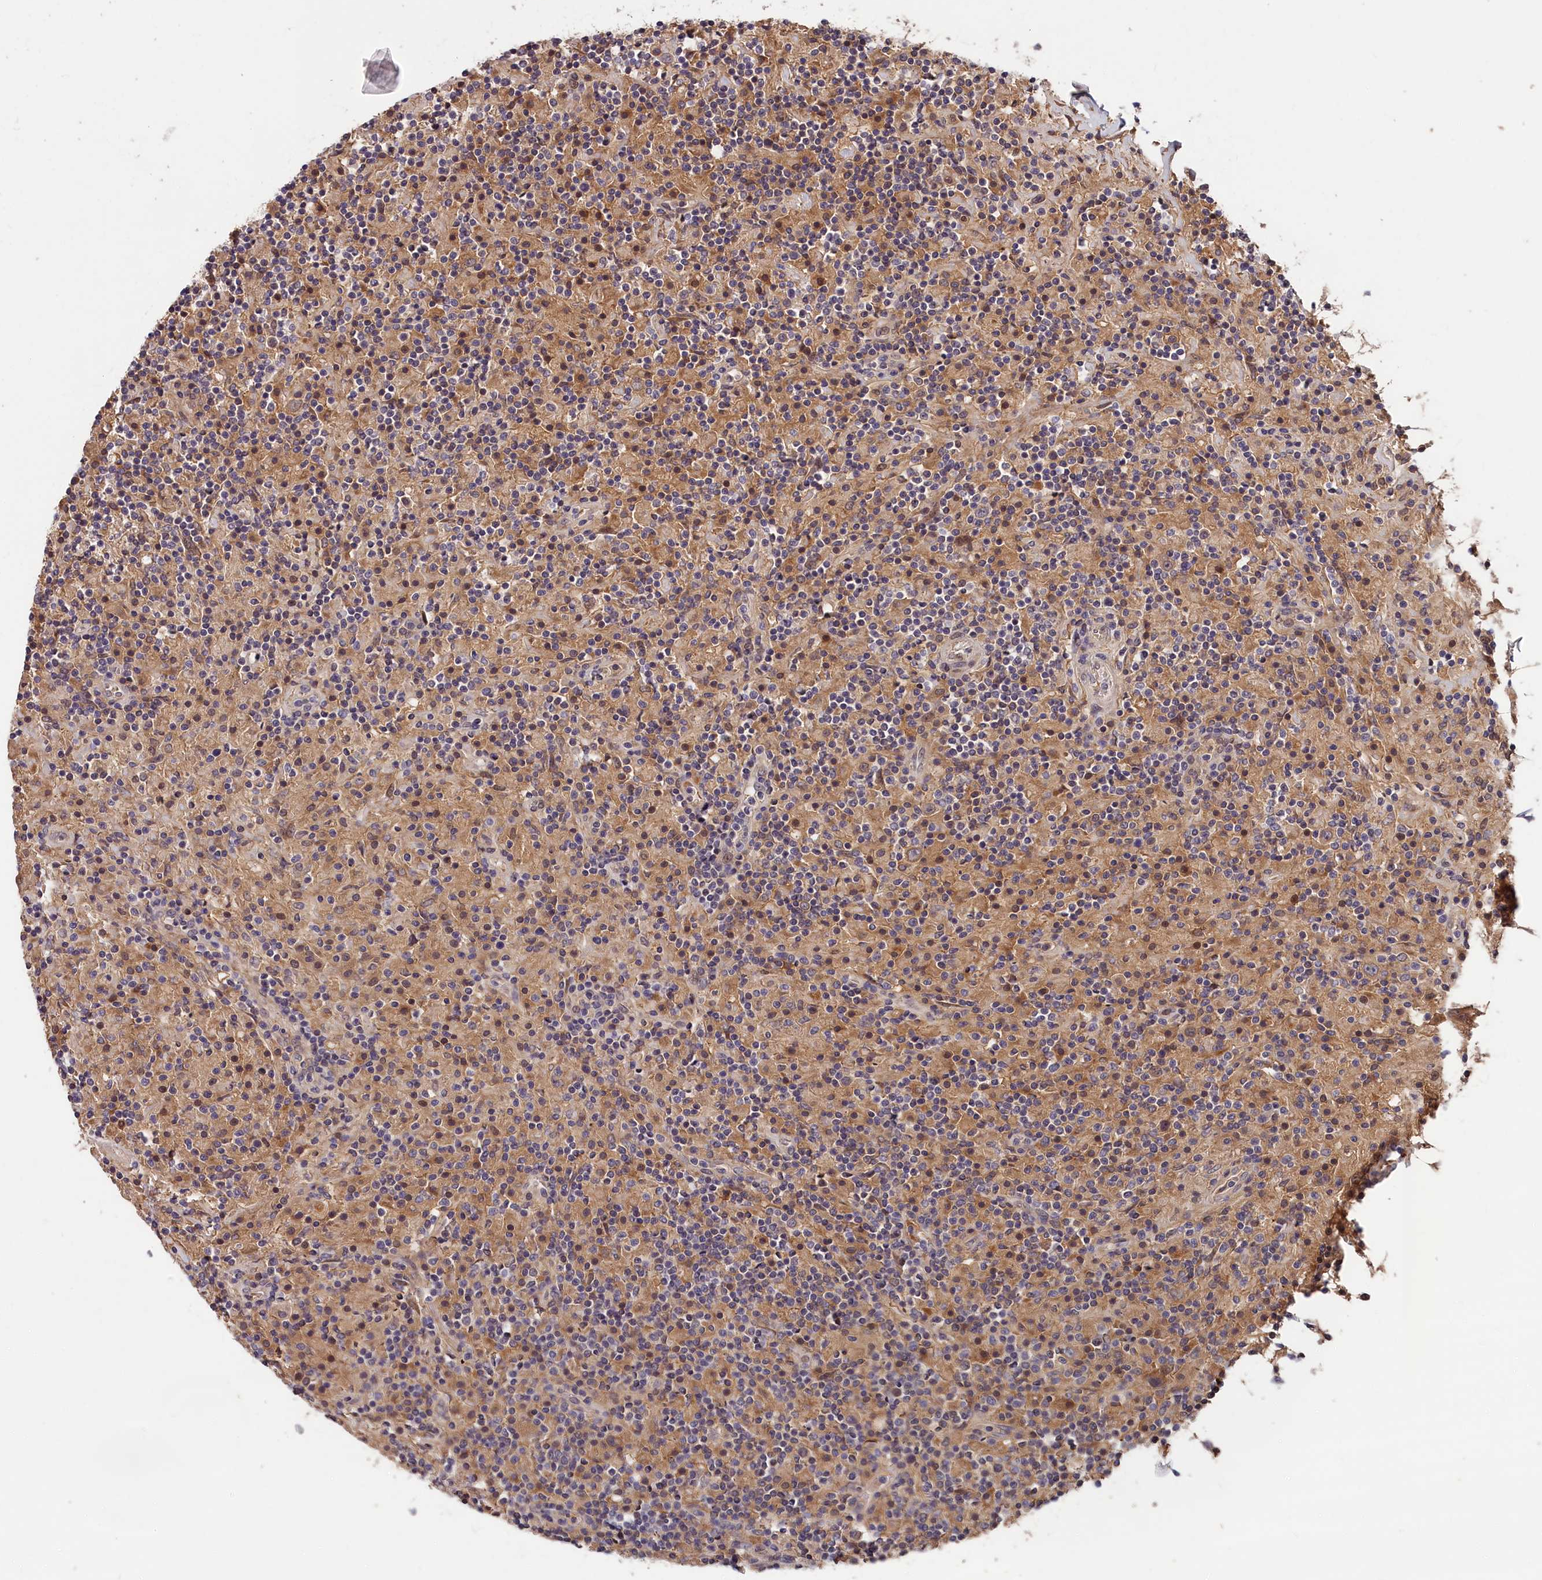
{"staining": {"intensity": "negative", "quantity": "none", "location": "none"}, "tissue": "lymphoma", "cell_type": "Tumor cells", "image_type": "cancer", "snomed": [{"axis": "morphology", "description": "Hodgkin's disease, NOS"}, {"axis": "topography", "description": "Lymph node"}], "caption": "Immunohistochemistry (IHC) photomicrograph of neoplastic tissue: human Hodgkin's disease stained with DAB displays no significant protein staining in tumor cells.", "gene": "ITIH1", "patient": {"sex": "male", "age": 70}}